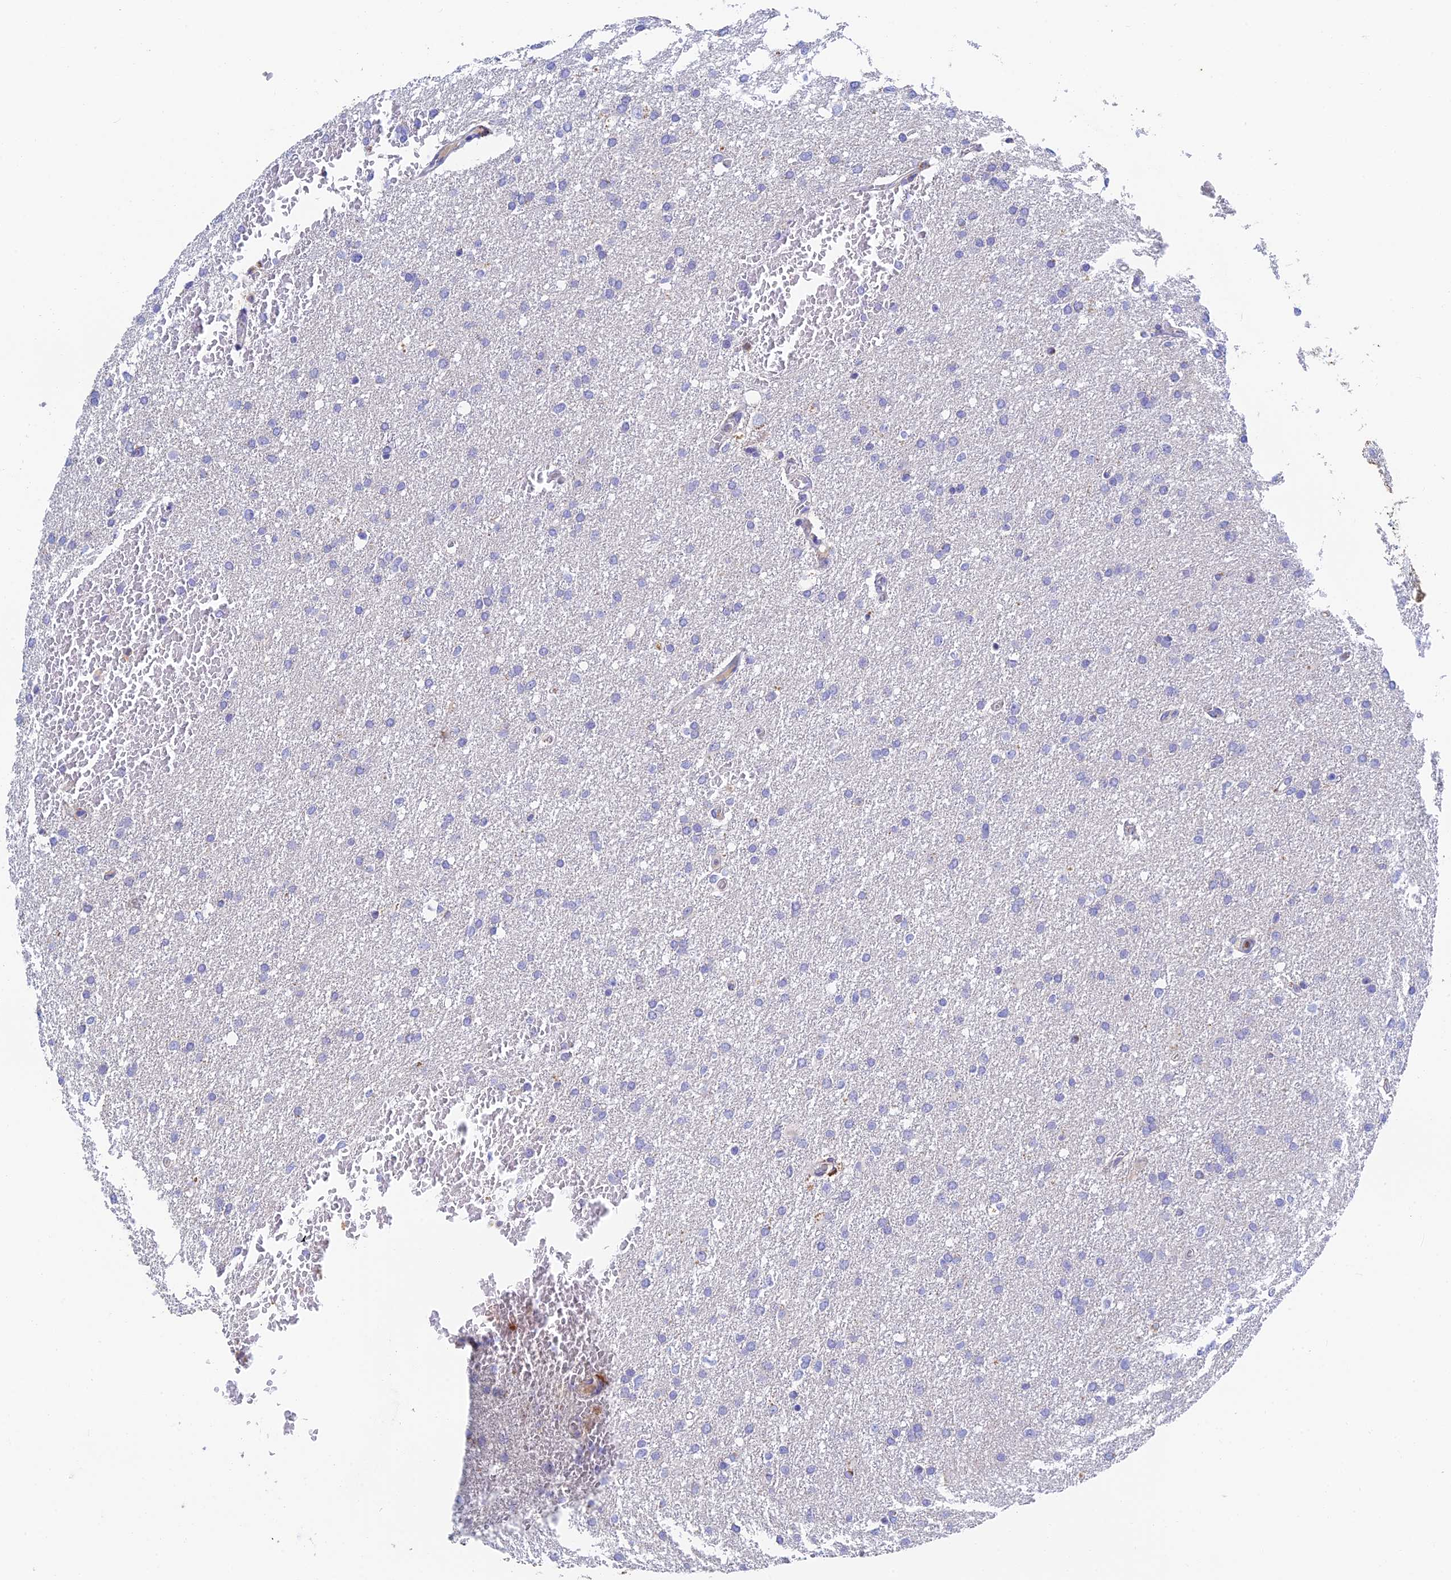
{"staining": {"intensity": "negative", "quantity": "none", "location": "none"}, "tissue": "glioma", "cell_type": "Tumor cells", "image_type": "cancer", "snomed": [{"axis": "morphology", "description": "Glioma, malignant, High grade"}, {"axis": "topography", "description": "Cerebral cortex"}], "caption": "DAB immunohistochemical staining of glioma exhibits no significant expression in tumor cells. (IHC, brightfield microscopy, high magnification).", "gene": "RPGRIP1L", "patient": {"sex": "female", "age": 36}}